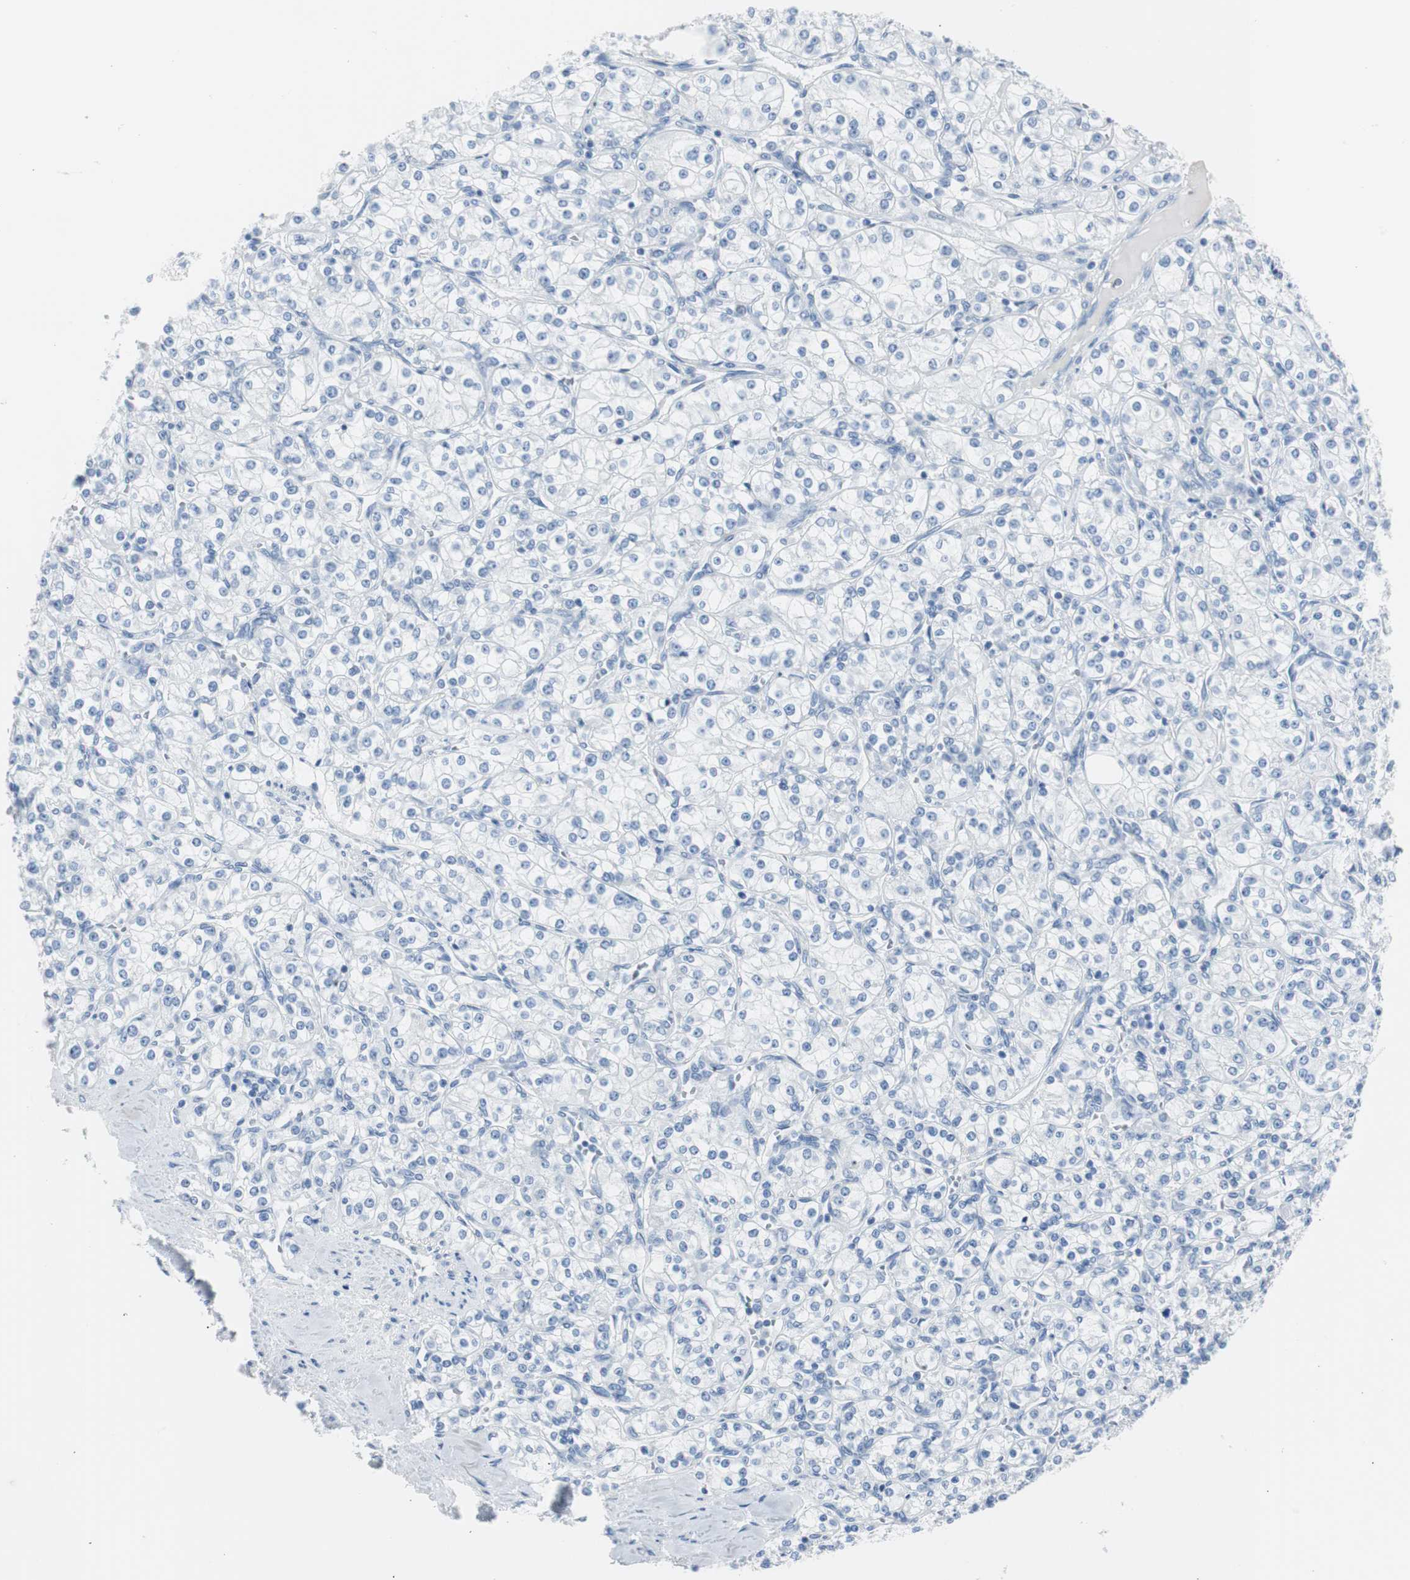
{"staining": {"intensity": "negative", "quantity": "none", "location": "none"}, "tissue": "renal cancer", "cell_type": "Tumor cells", "image_type": "cancer", "snomed": [{"axis": "morphology", "description": "Adenocarcinoma, NOS"}, {"axis": "topography", "description": "Kidney"}], "caption": "There is no significant staining in tumor cells of renal adenocarcinoma.", "gene": "S100A7", "patient": {"sex": "male", "age": 77}}